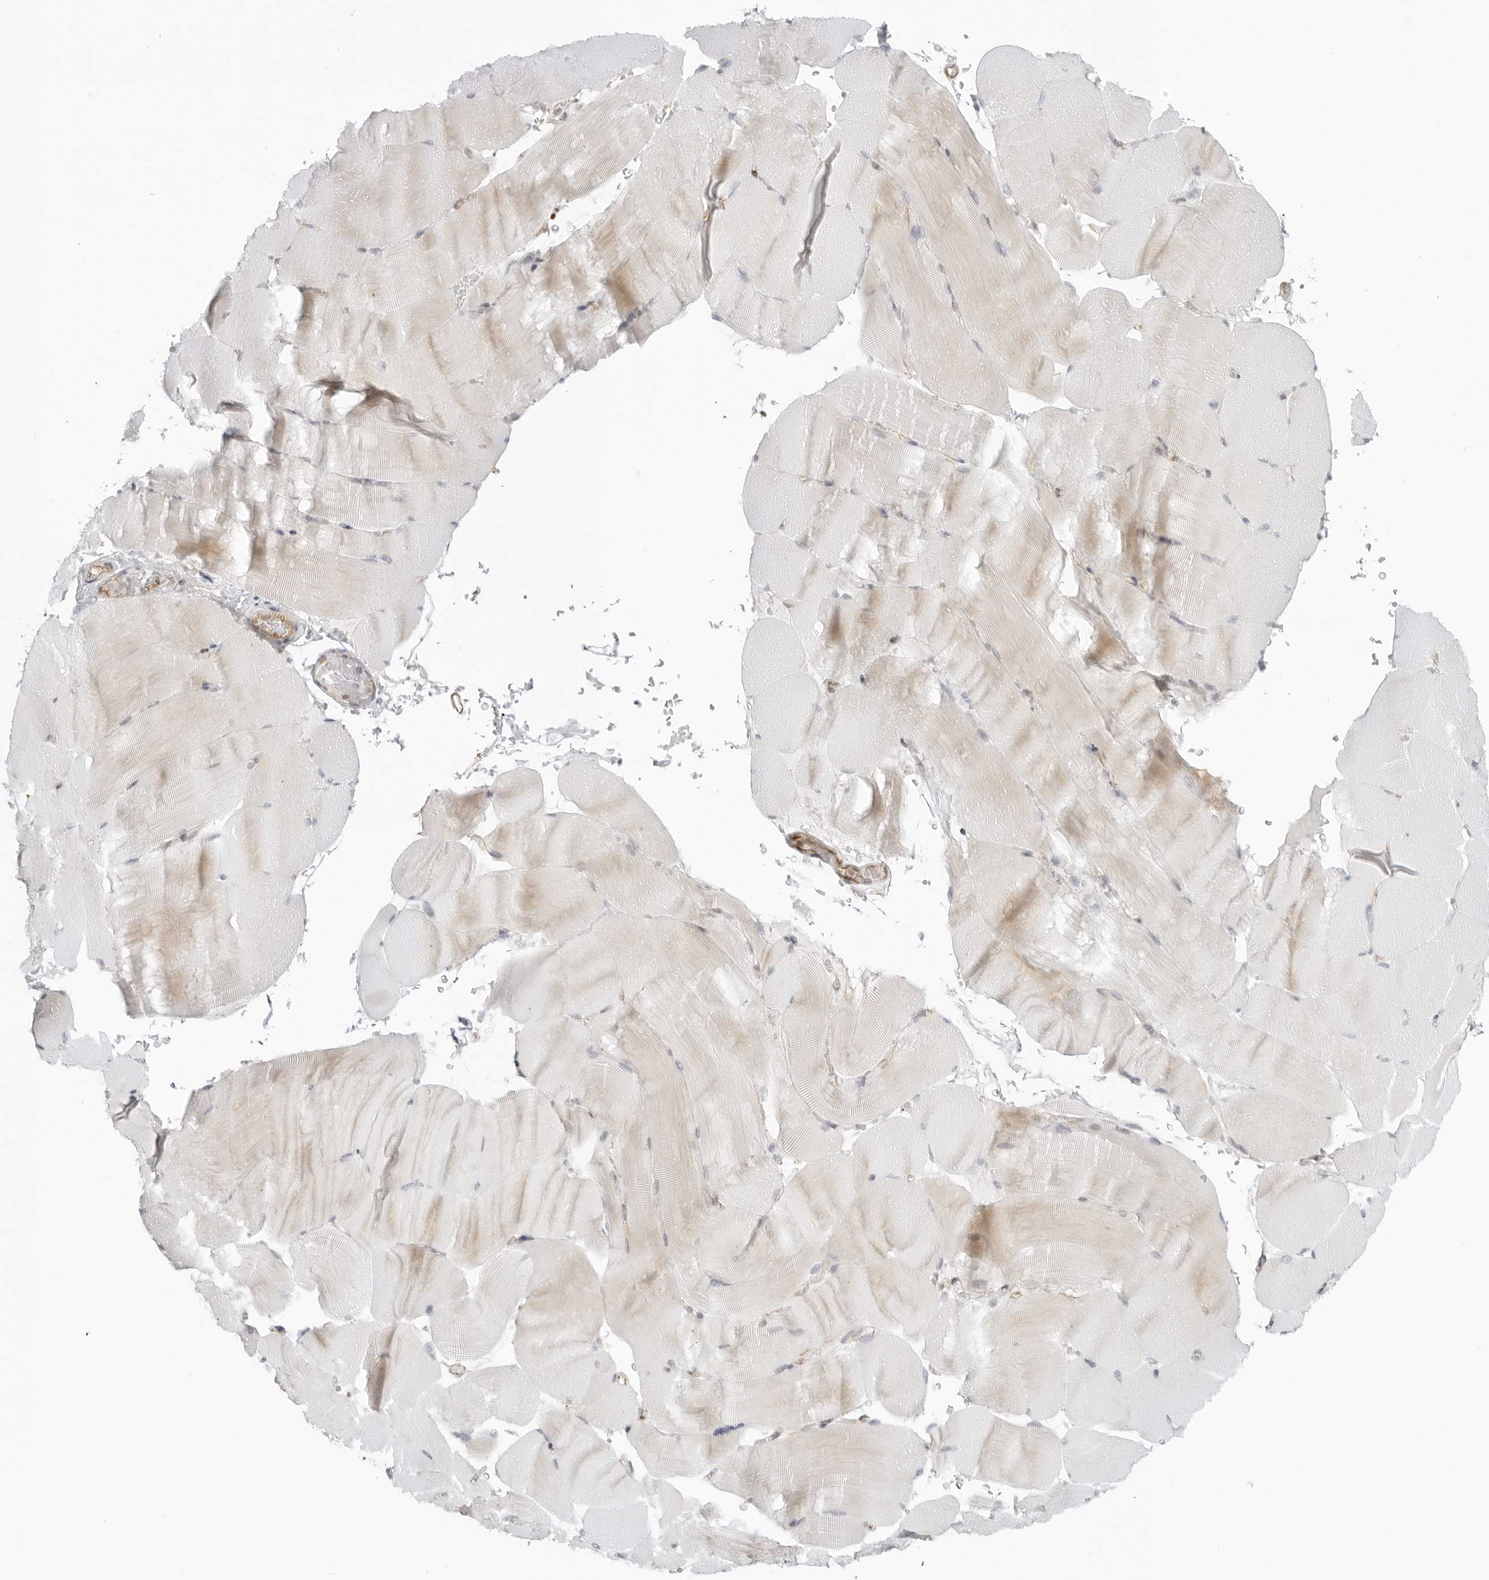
{"staining": {"intensity": "weak", "quantity": "<25%", "location": "cytoplasmic/membranous"}, "tissue": "skeletal muscle", "cell_type": "Myocytes", "image_type": "normal", "snomed": [{"axis": "morphology", "description": "Normal tissue, NOS"}, {"axis": "topography", "description": "Skeletal muscle"}, {"axis": "topography", "description": "Parathyroid gland"}], "caption": "IHC image of unremarkable skeletal muscle: human skeletal muscle stained with DAB displays no significant protein staining in myocytes. (Brightfield microscopy of DAB (3,3'-diaminobenzidine) IHC at high magnification).", "gene": "TRAPPC3", "patient": {"sex": "female", "age": 37}}